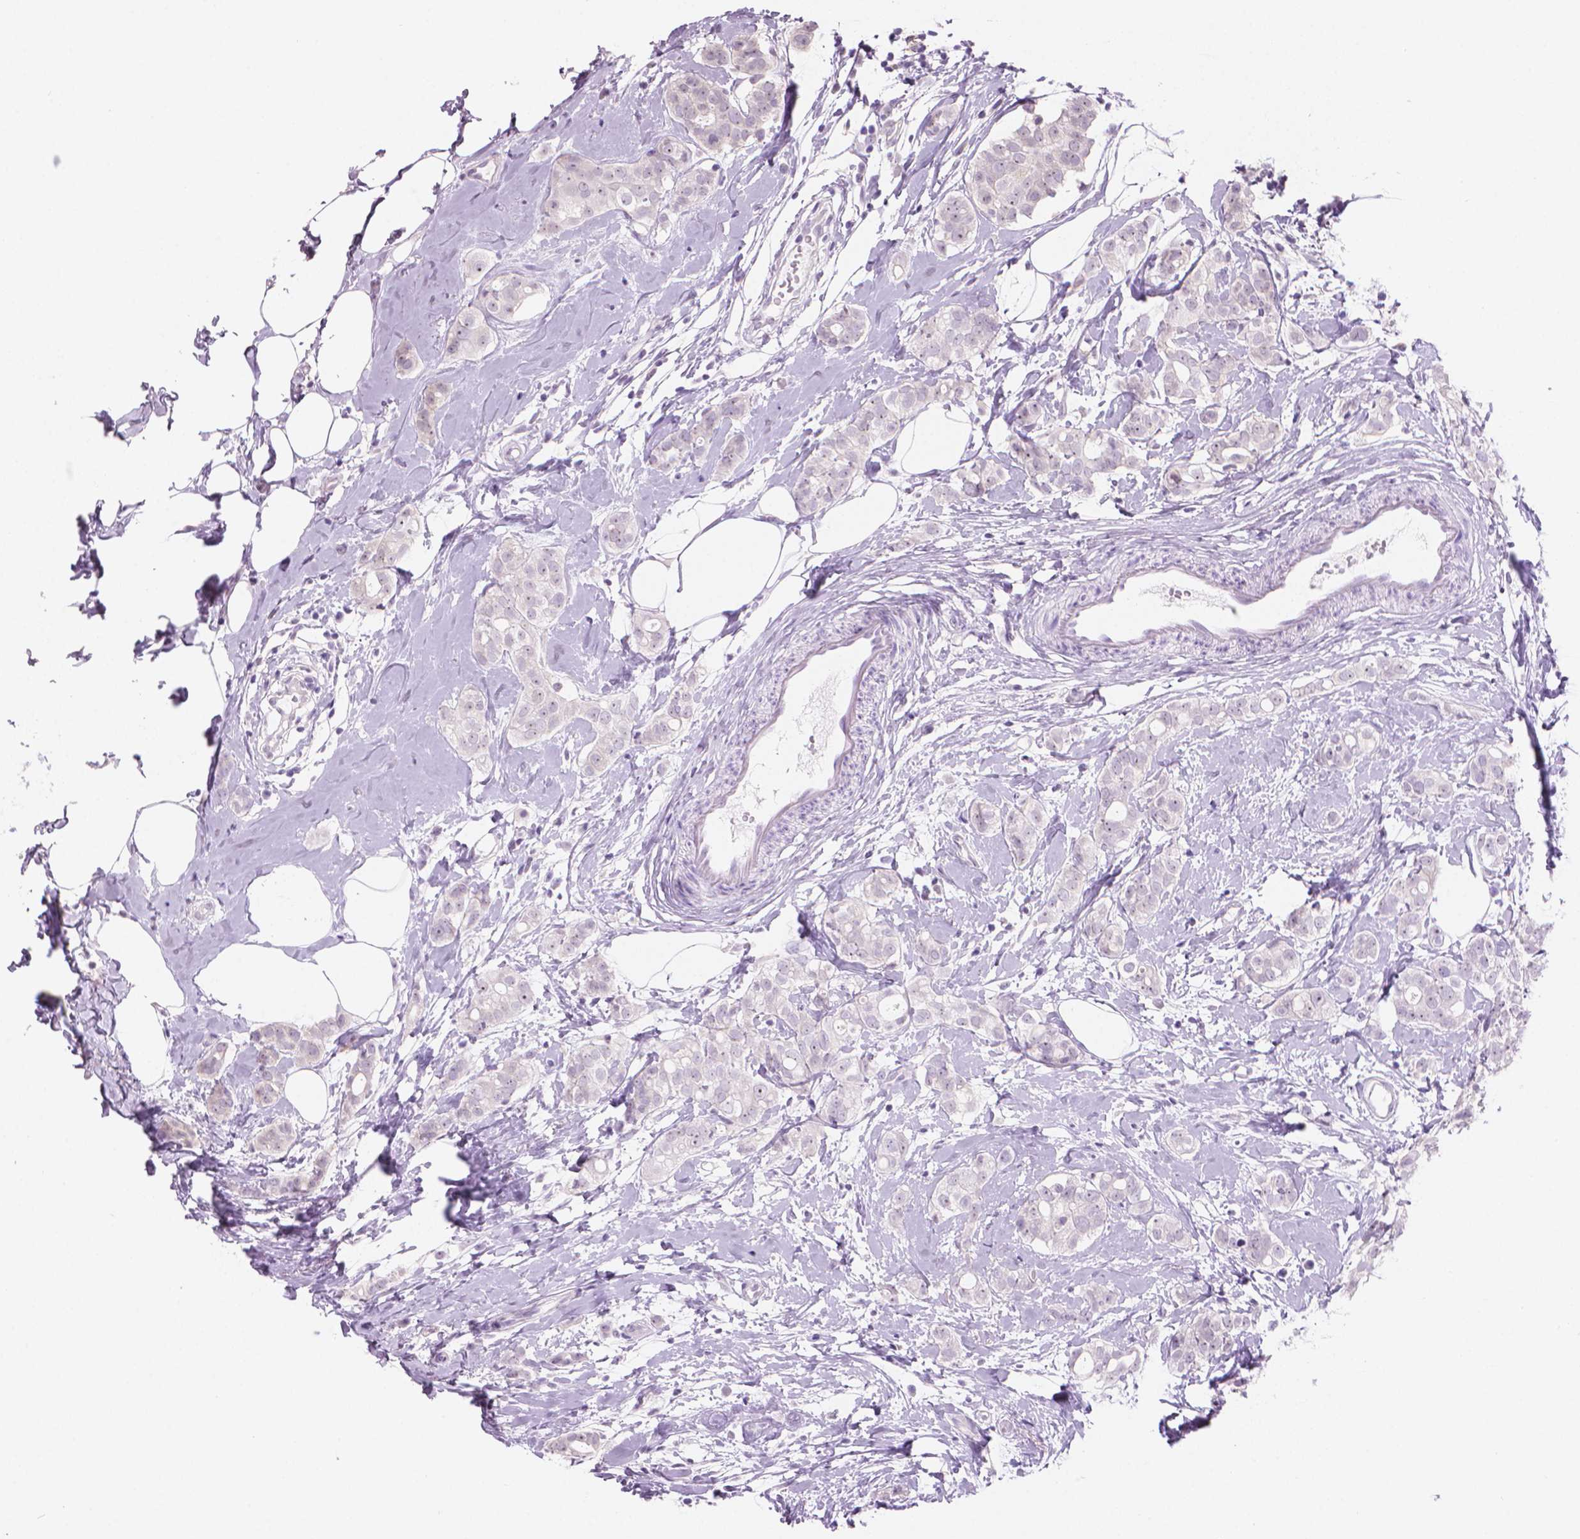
{"staining": {"intensity": "negative", "quantity": "none", "location": "none"}, "tissue": "breast cancer", "cell_type": "Tumor cells", "image_type": "cancer", "snomed": [{"axis": "morphology", "description": "Duct carcinoma"}, {"axis": "topography", "description": "Breast"}], "caption": "There is no significant positivity in tumor cells of intraductal carcinoma (breast). (Immunohistochemistry (ihc), brightfield microscopy, high magnification).", "gene": "ENSG00000187186", "patient": {"sex": "female", "age": 40}}